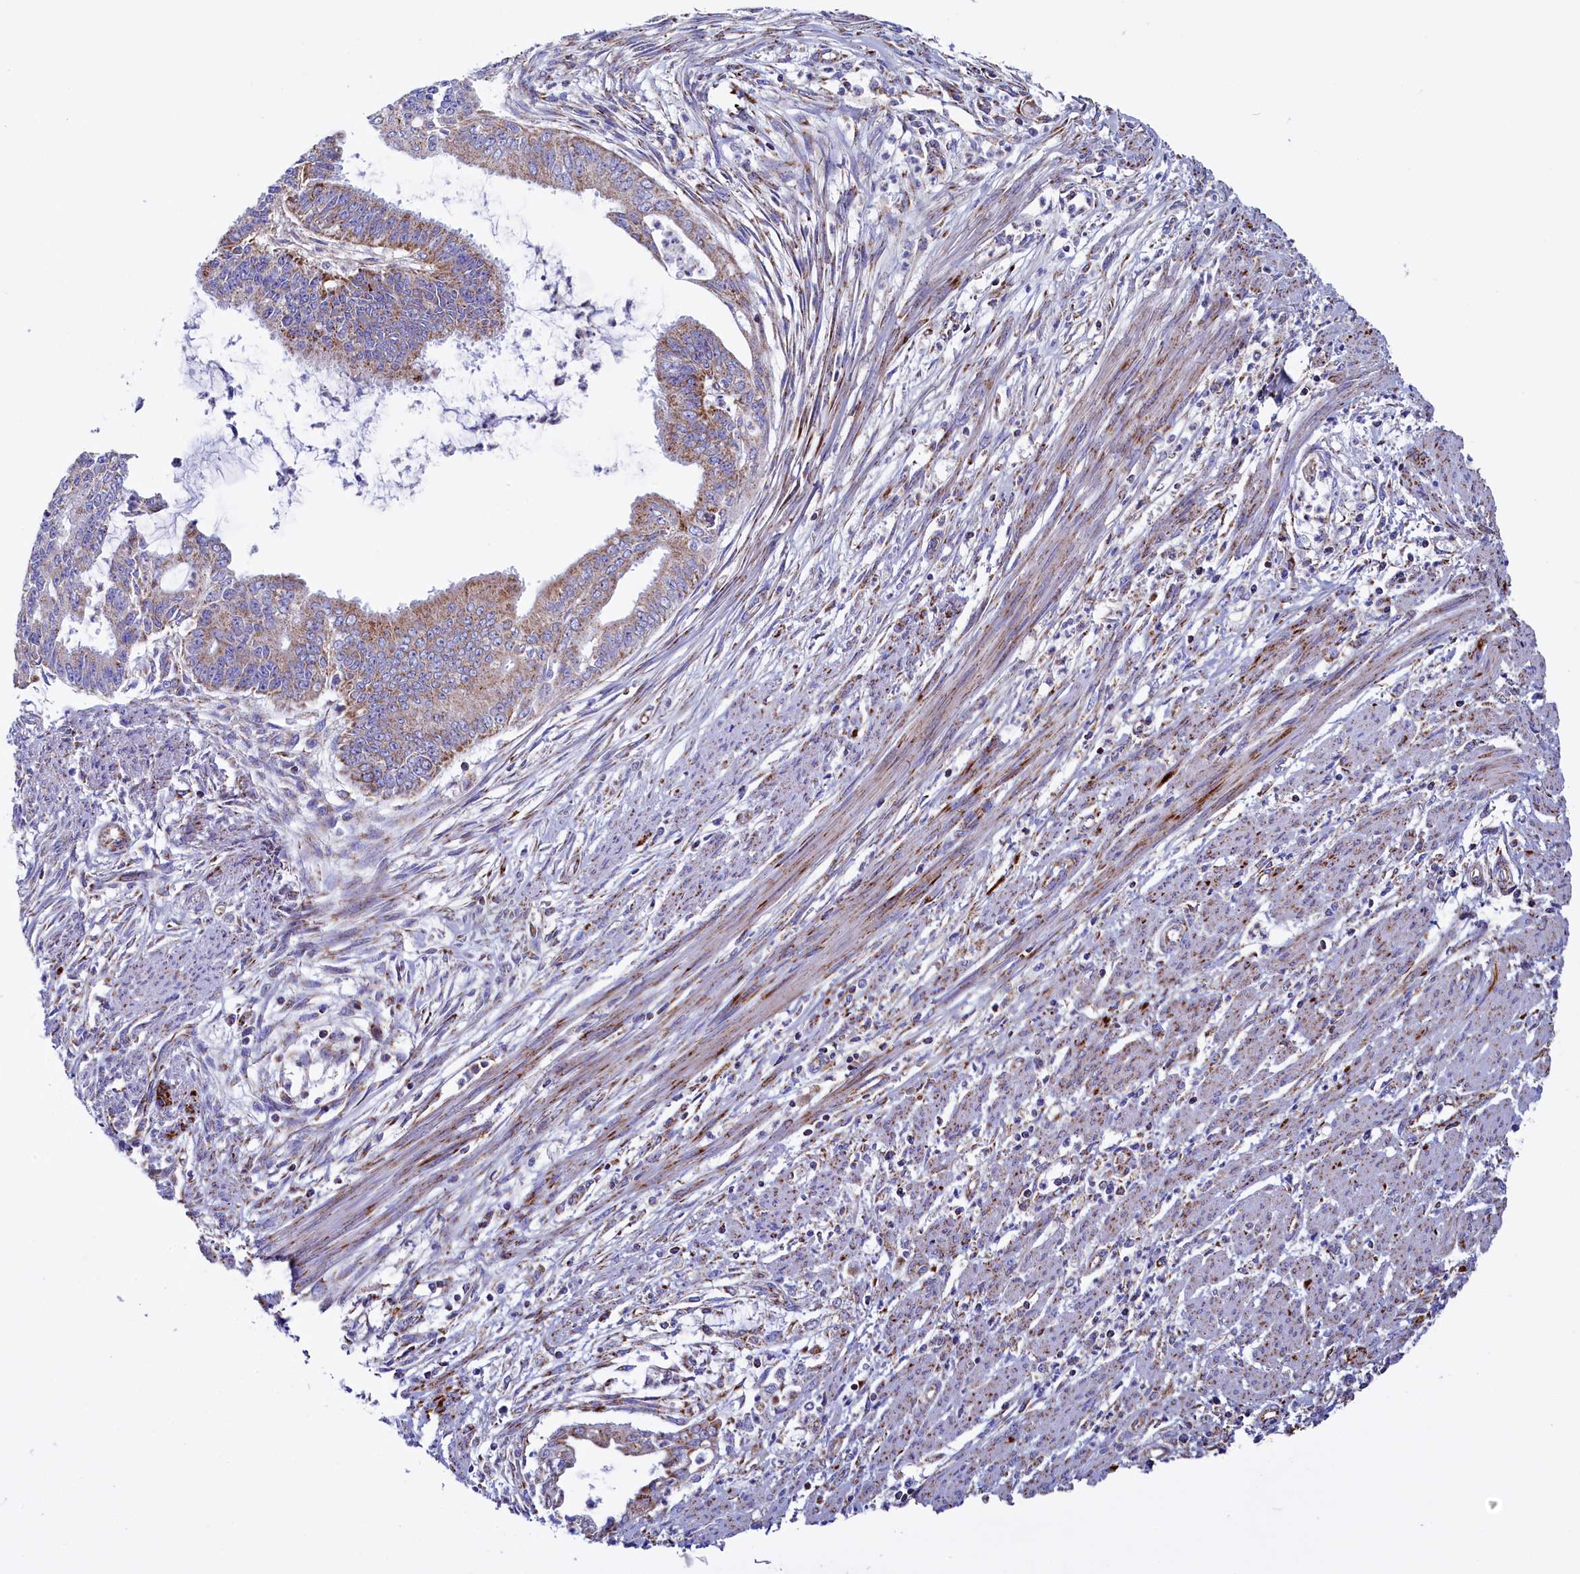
{"staining": {"intensity": "moderate", "quantity": "25%-75%", "location": "cytoplasmic/membranous"}, "tissue": "endometrial cancer", "cell_type": "Tumor cells", "image_type": "cancer", "snomed": [{"axis": "morphology", "description": "Adenocarcinoma, NOS"}, {"axis": "topography", "description": "Endometrium"}], "caption": "IHC (DAB (3,3'-diaminobenzidine)) staining of adenocarcinoma (endometrial) shows moderate cytoplasmic/membranous protein staining in about 25%-75% of tumor cells.", "gene": "SLC39A3", "patient": {"sex": "female", "age": 73}}